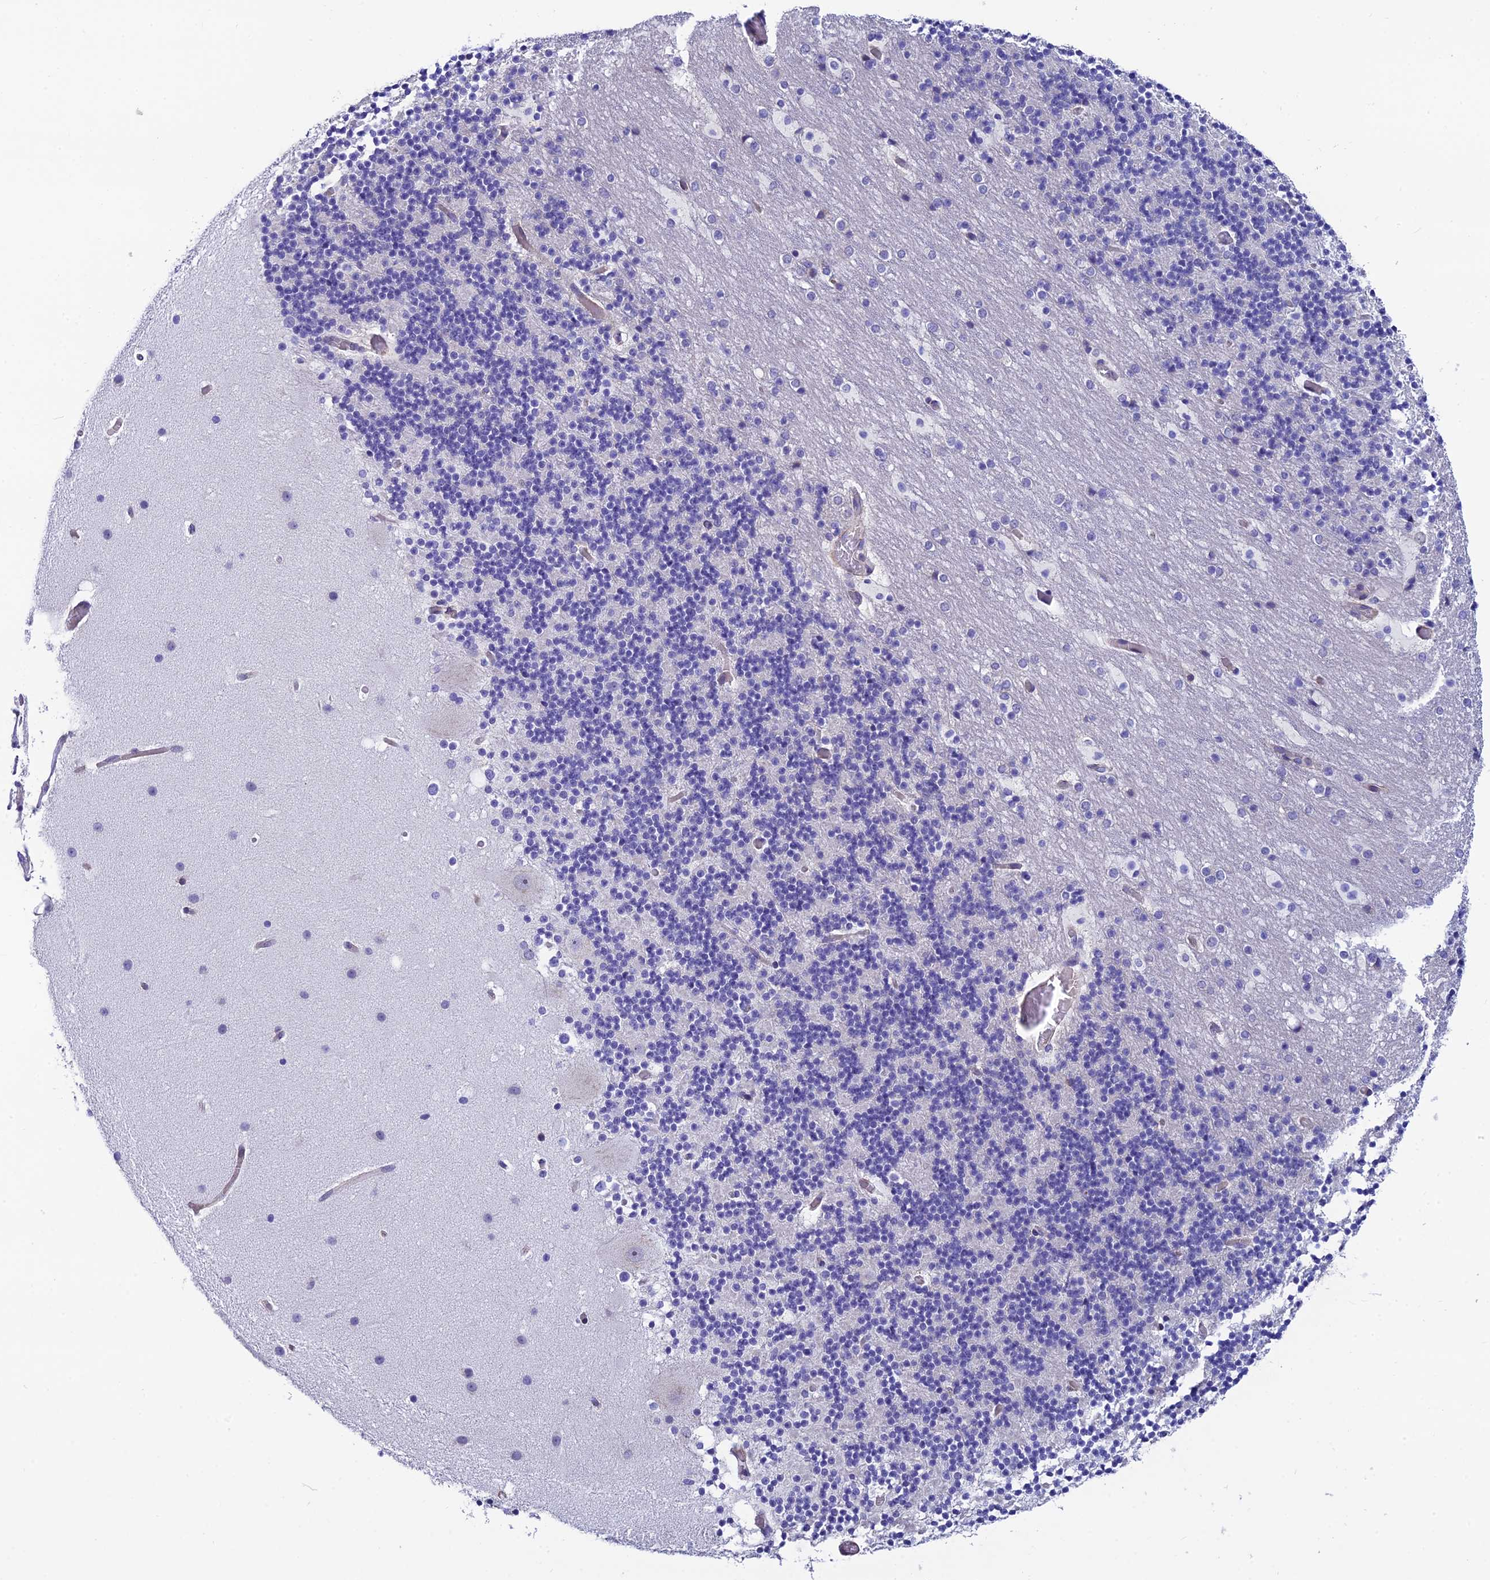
{"staining": {"intensity": "negative", "quantity": "none", "location": "none"}, "tissue": "cerebellum", "cell_type": "Cells in granular layer", "image_type": "normal", "snomed": [{"axis": "morphology", "description": "Normal tissue, NOS"}, {"axis": "topography", "description": "Cerebellum"}], "caption": "Immunohistochemistry histopathology image of unremarkable cerebellum: human cerebellum stained with DAB demonstrates no significant protein expression in cells in granular layer. The staining was performed using DAB to visualize the protein expression in brown, while the nuclei were stained in blue with hematoxylin (Magnification: 20x).", "gene": "MACIR", "patient": {"sex": "male", "age": 57}}